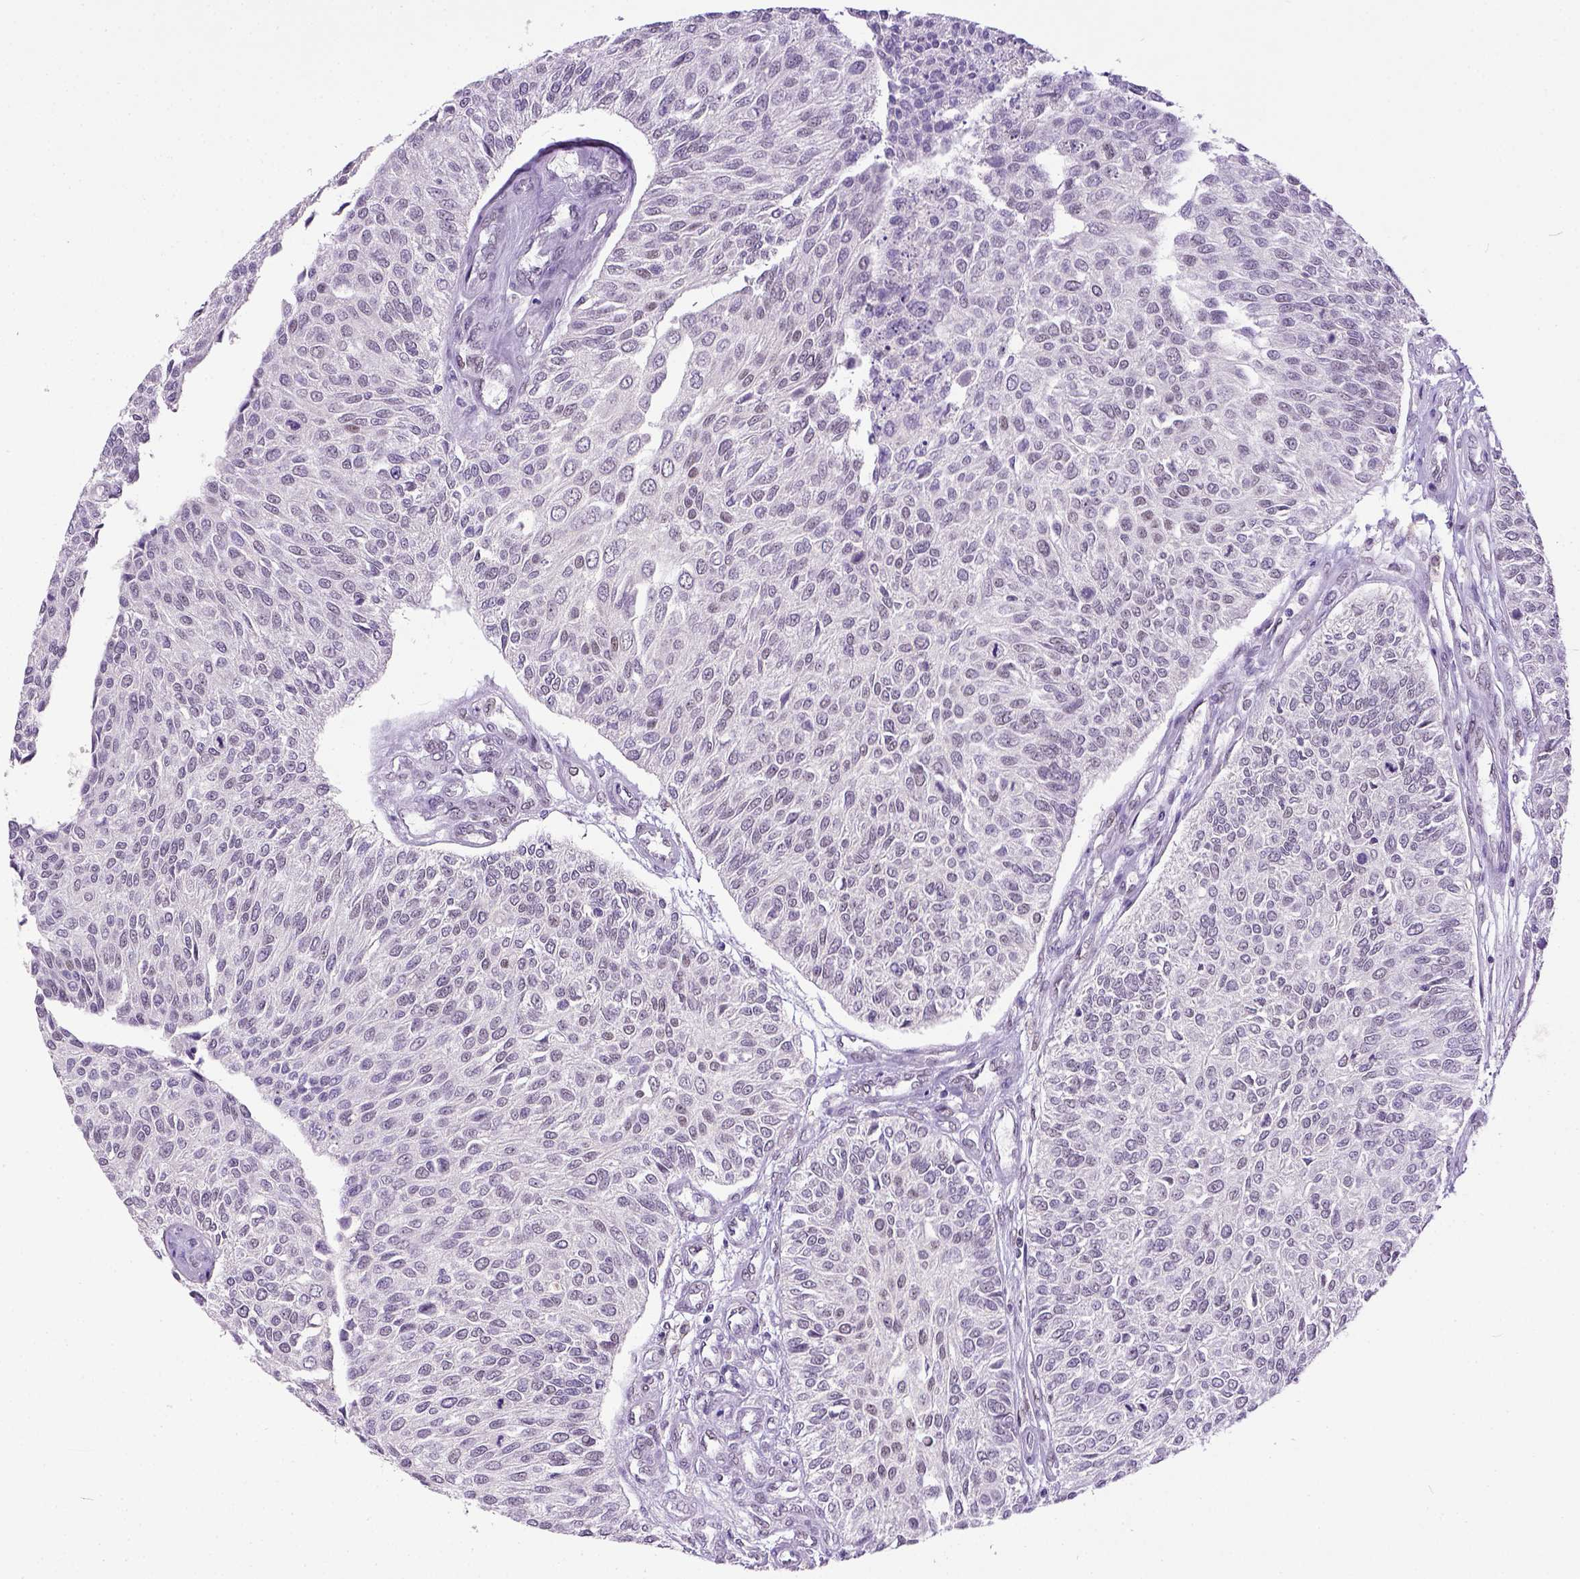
{"staining": {"intensity": "negative", "quantity": "none", "location": "none"}, "tissue": "urothelial cancer", "cell_type": "Tumor cells", "image_type": "cancer", "snomed": [{"axis": "morphology", "description": "Urothelial carcinoma, NOS"}, {"axis": "topography", "description": "Urinary bladder"}], "caption": "Human urothelial cancer stained for a protein using IHC displays no positivity in tumor cells.", "gene": "ERCC1", "patient": {"sex": "male", "age": 55}}